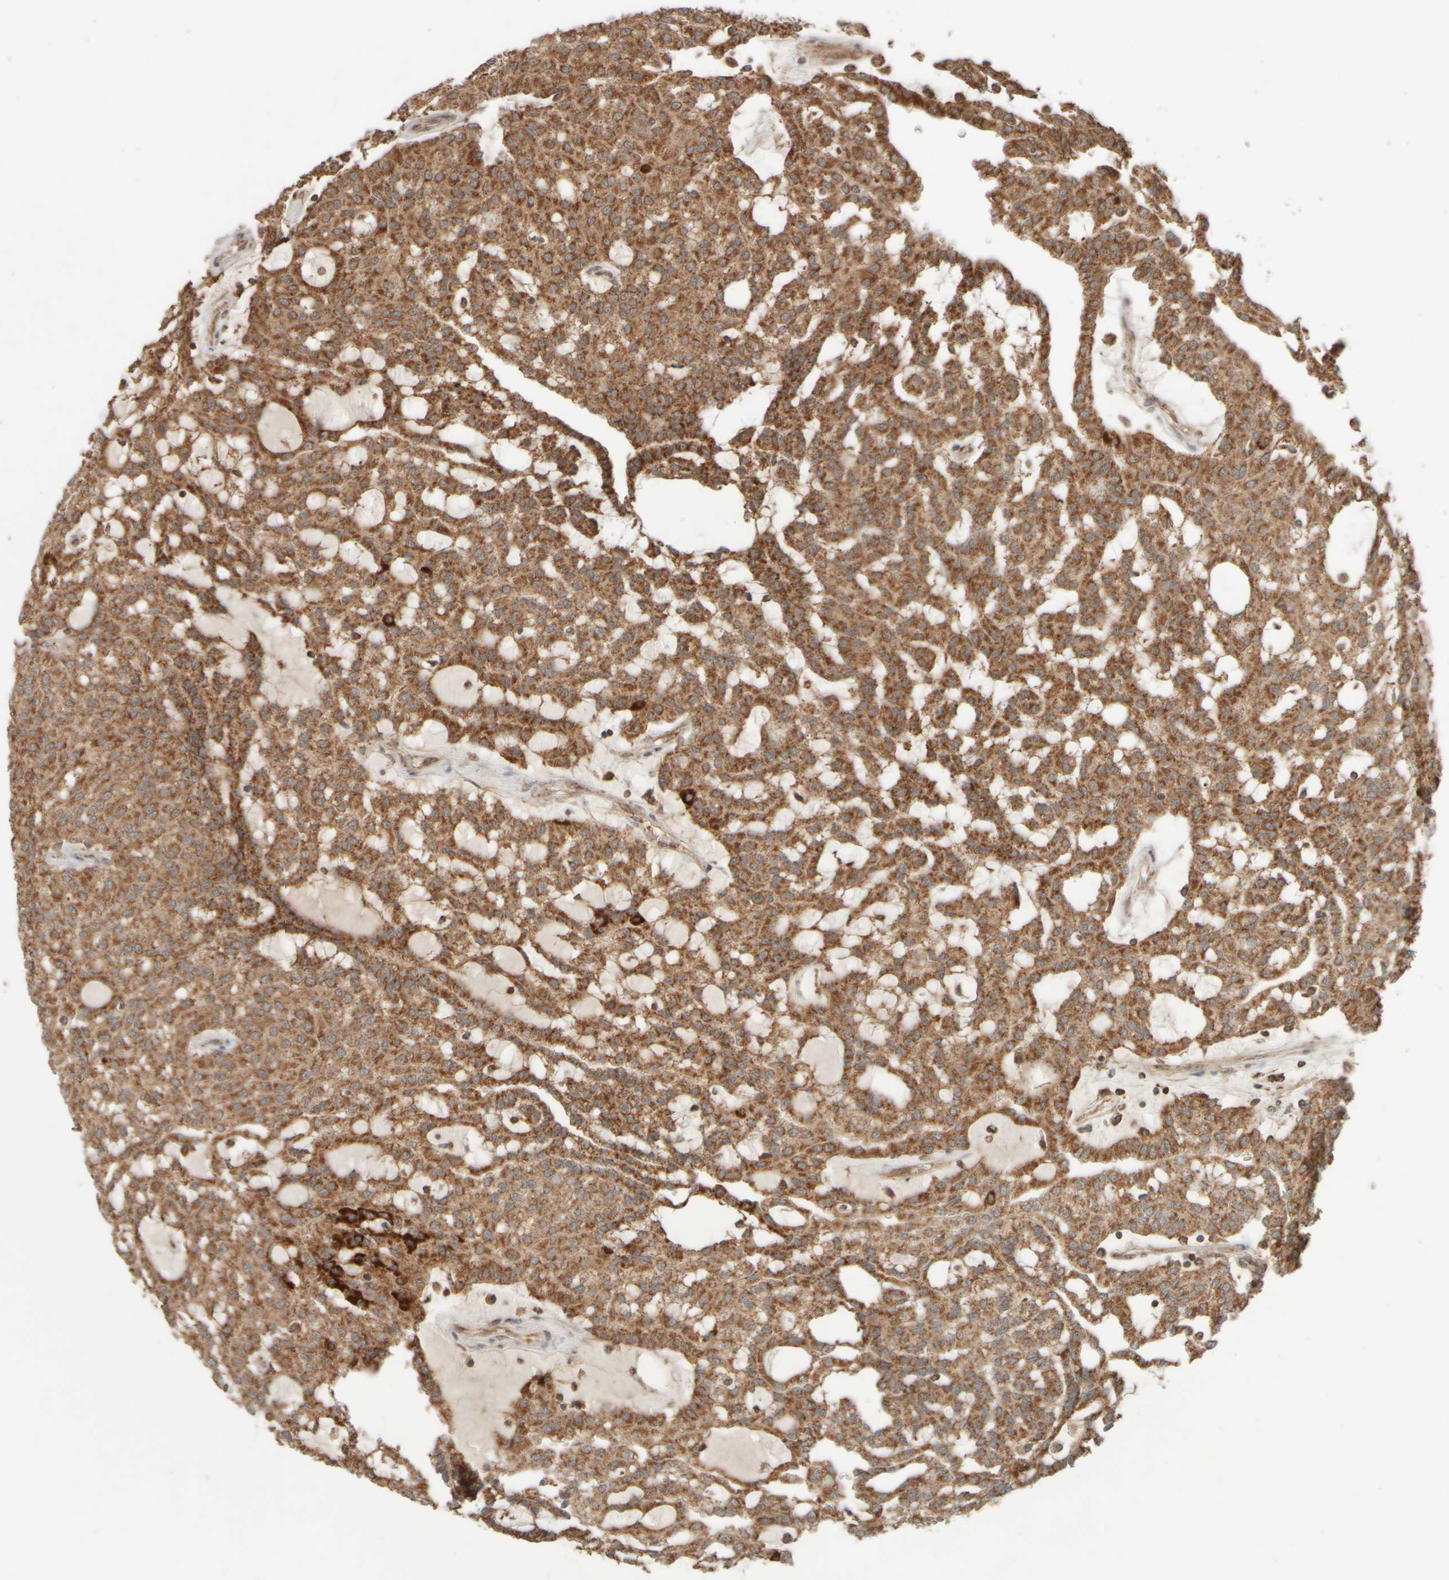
{"staining": {"intensity": "strong", "quantity": ">75%", "location": "cytoplasmic/membranous"}, "tissue": "renal cancer", "cell_type": "Tumor cells", "image_type": "cancer", "snomed": [{"axis": "morphology", "description": "Adenocarcinoma, NOS"}, {"axis": "topography", "description": "Kidney"}], "caption": "Protein analysis of renal cancer (adenocarcinoma) tissue exhibits strong cytoplasmic/membranous expression in about >75% of tumor cells. (brown staining indicates protein expression, while blue staining denotes nuclei).", "gene": "EIF2B3", "patient": {"sex": "male", "age": 63}}